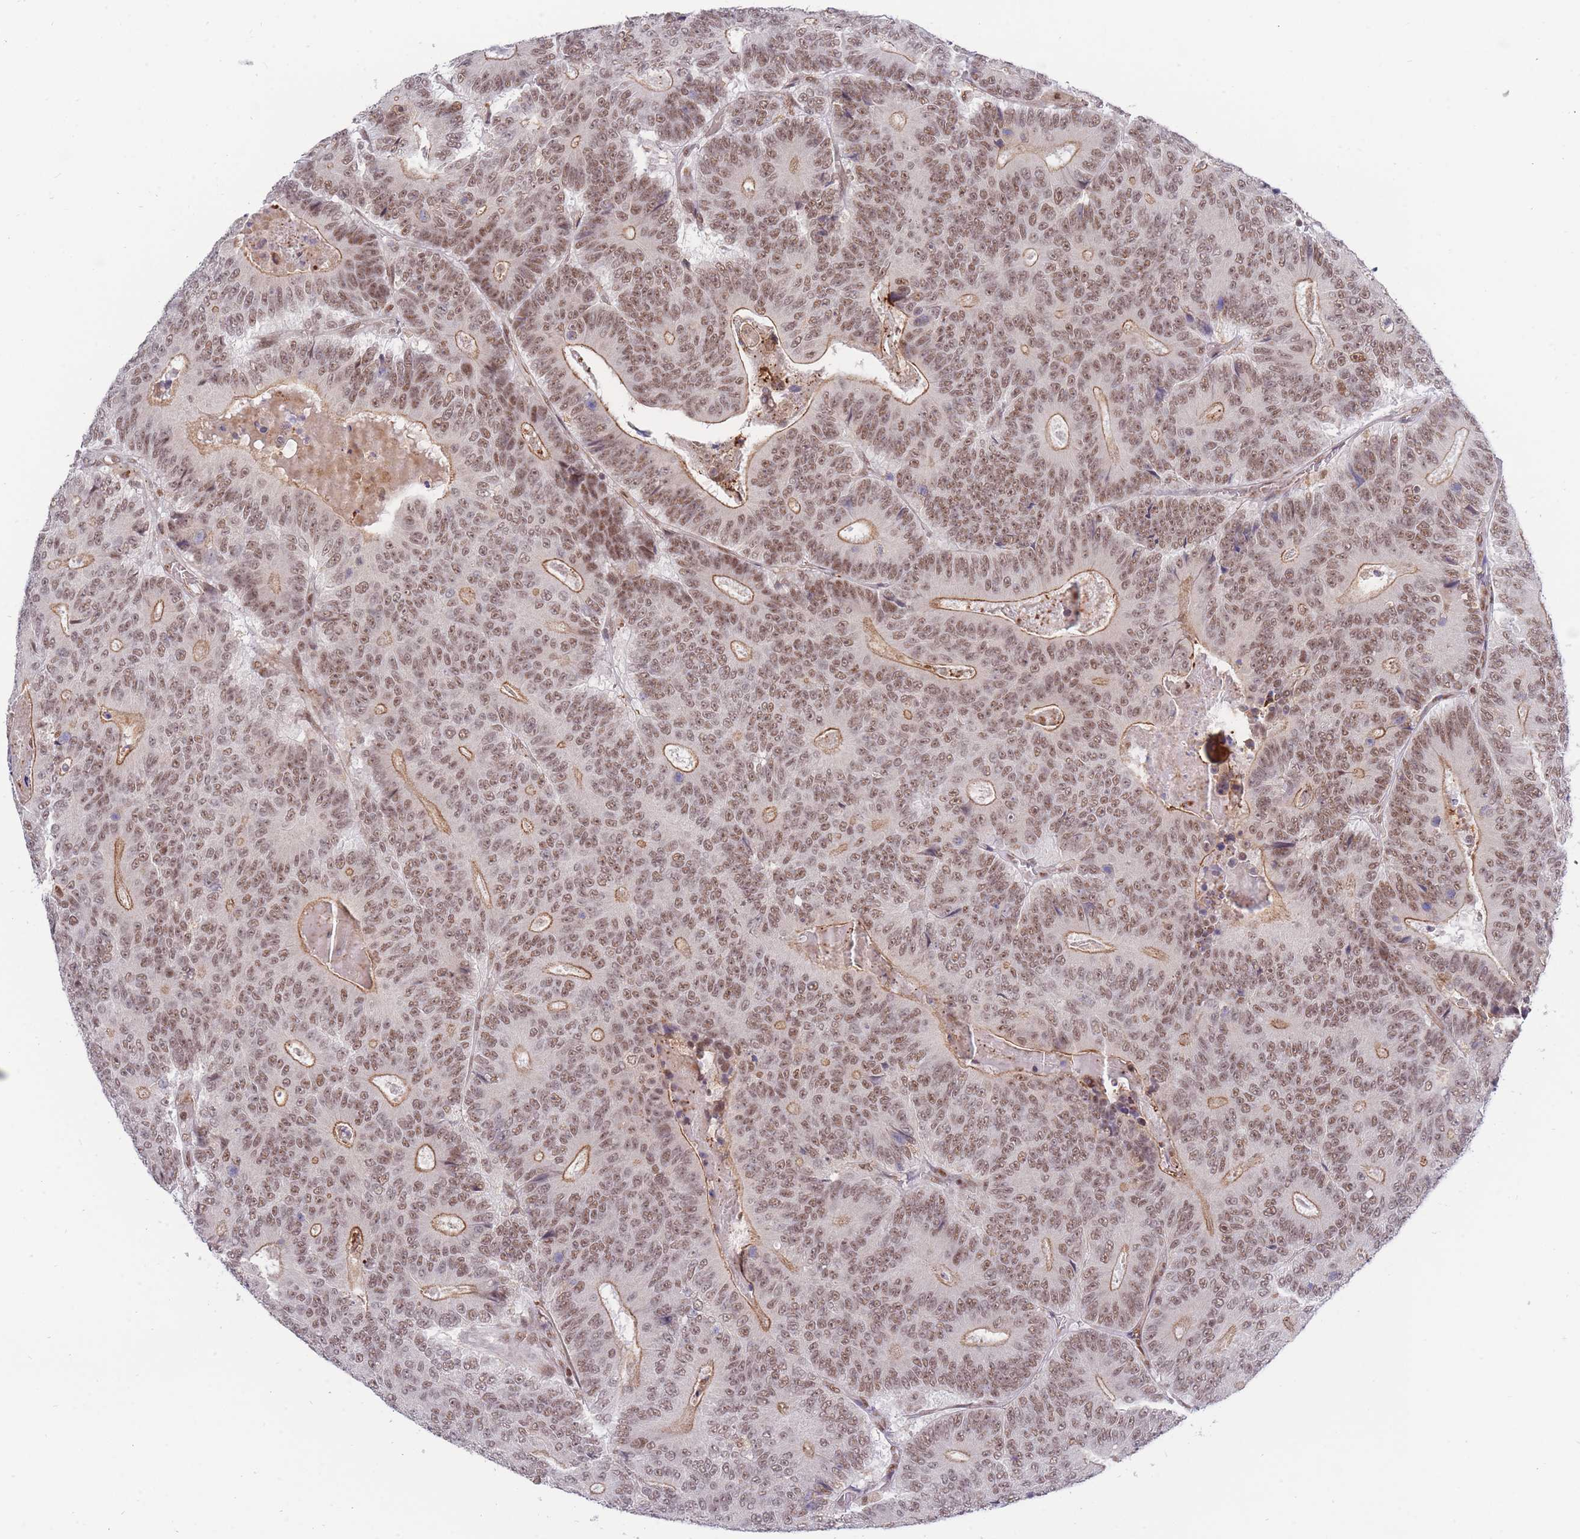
{"staining": {"intensity": "moderate", "quantity": ">75%", "location": "cytoplasmic/membranous,nuclear"}, "tissue": "colorectal cancer", "cell_type": "Tumor cells", "image_type": "cancer", "snomed": [{"axis": "morphology", "description": "Adenocarcinoma, NOS"}, {"axis": "topography", "description": "Colon"}], "caption": "Tumor cells exhibit medium levels of moderate cytoplasmic/membranous and nuclear staining in approximately >75% of cells in colorectal cancer.", "gene": "BOD1L1", "patient": {"sex": "male", "age": 83}}